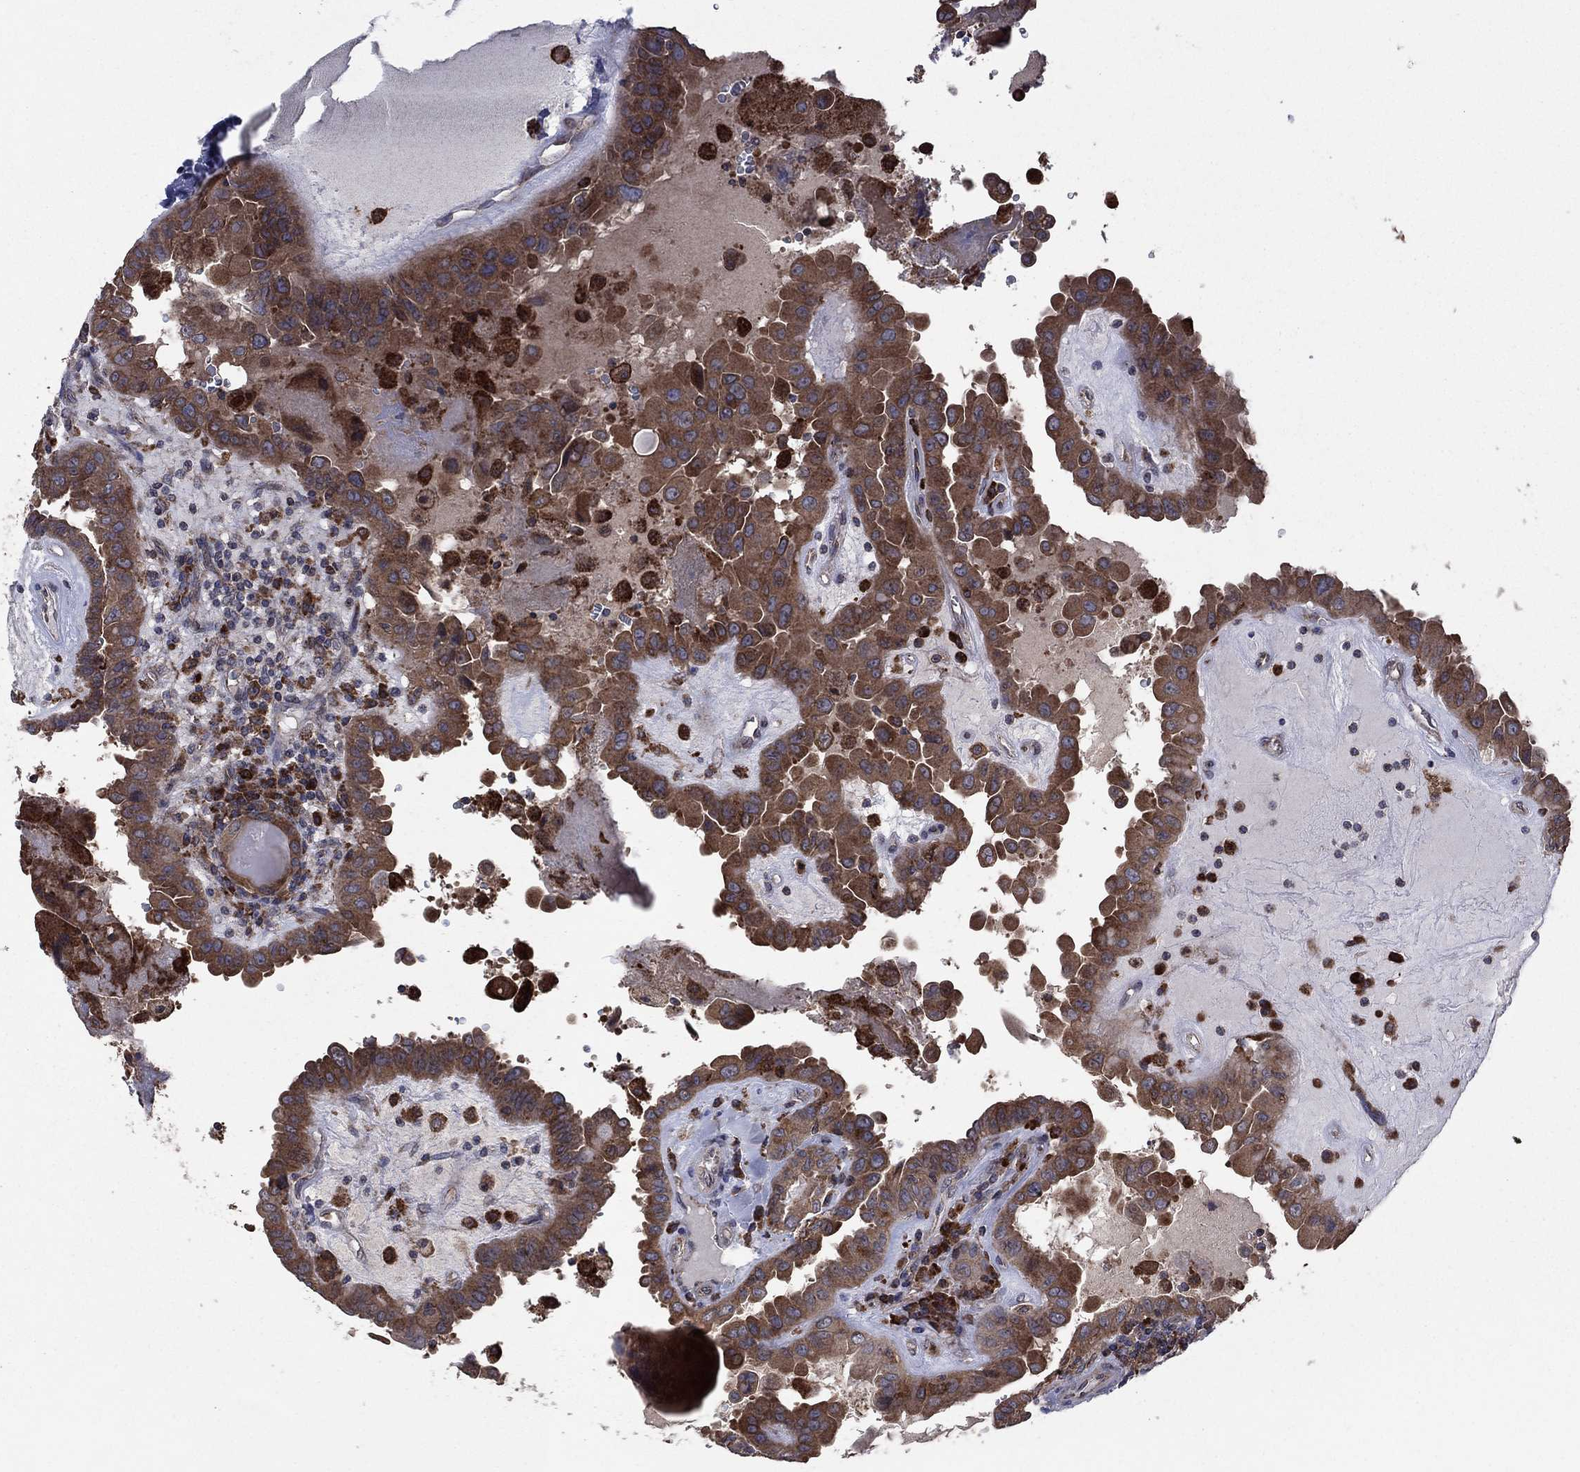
{"staining": {"intensity": "moderate", "quantity": ">75%", "location": "cytoplasmic/membranous"}, "tissue": "thyroid cancer", "cell_type": "Tumor cells", "image_type": "cancer", "snomed": [{"axis": "morphology", "description": "Papillary adenocarcinoma, NOS"}, {"axis": "topography", "description": "Thyroid gland"}], "caption": "Protein staining by IHC displays moderate cytoplasmic/membranous positivity in about >75% of tumor cells in thyroid cancer.", "gene": "MEA1", "patient": {"sex": "female", "age": 37}}